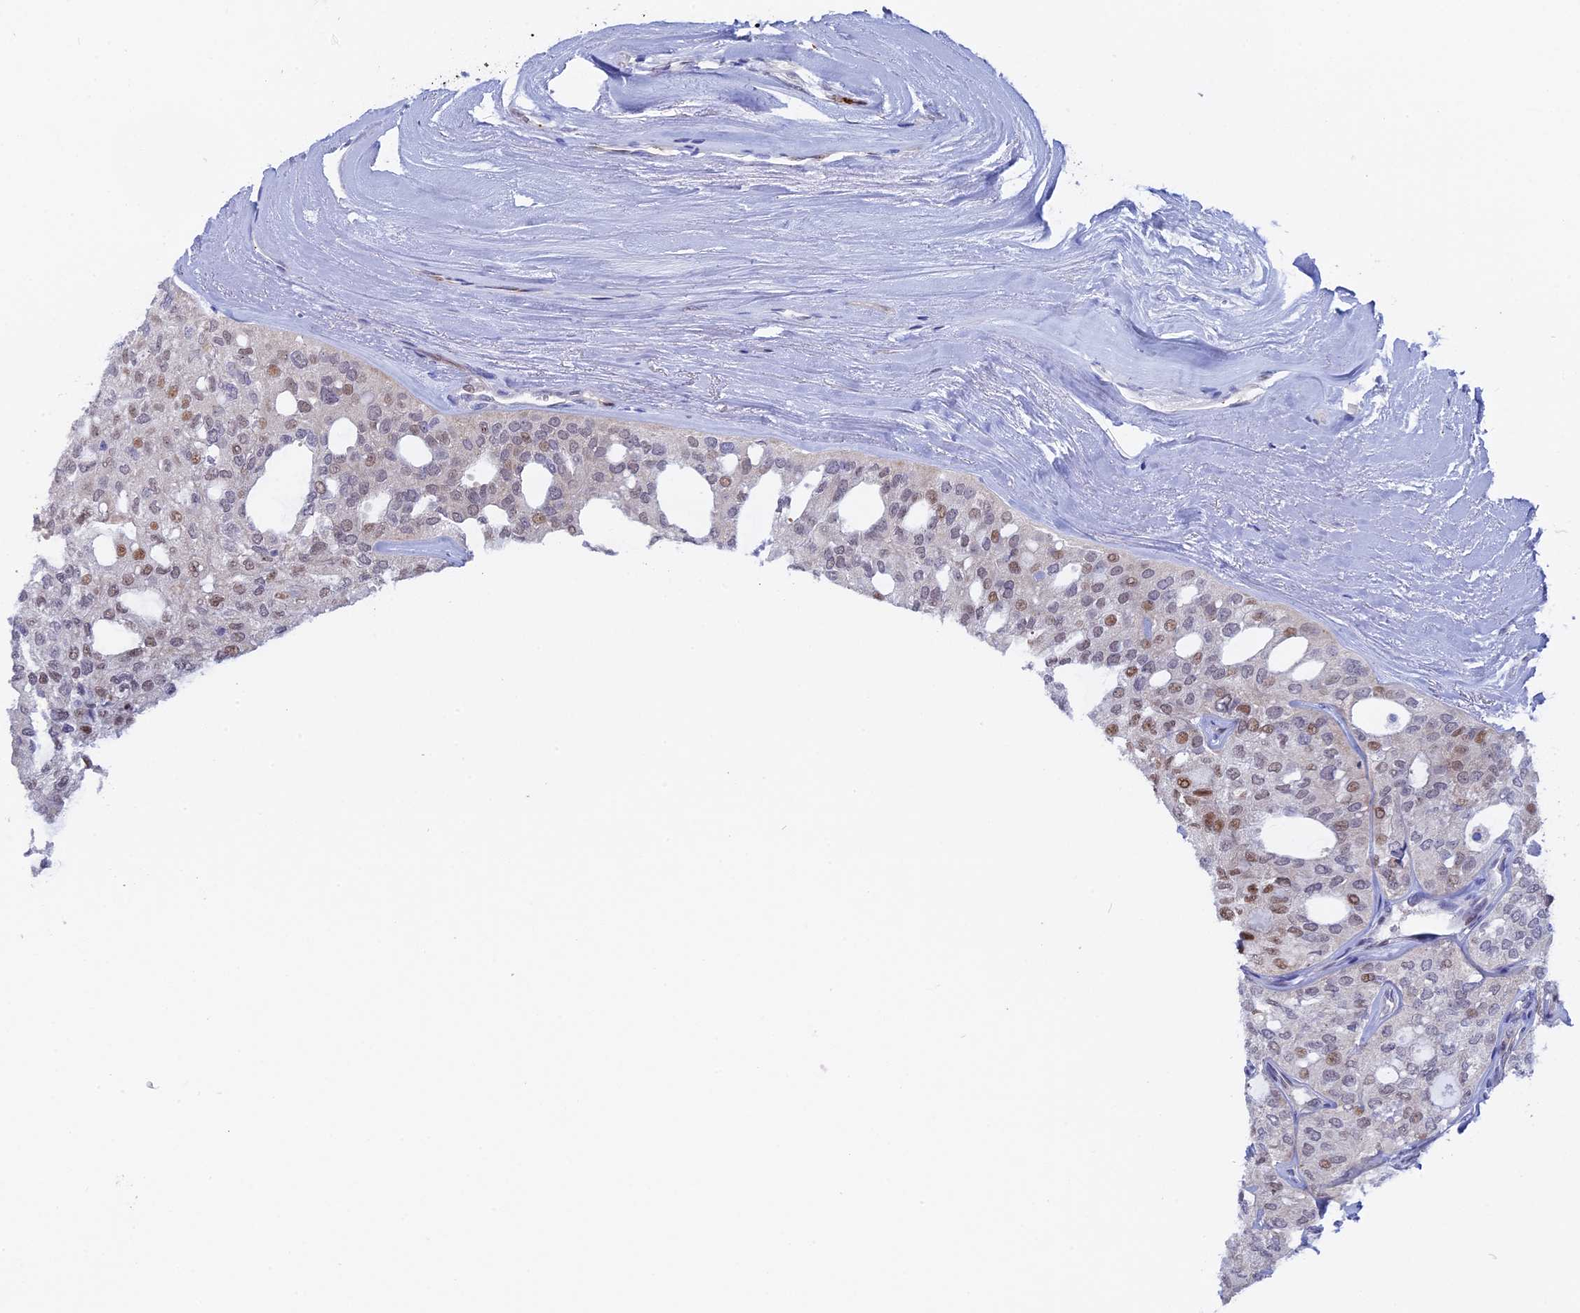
{"staining": {"intensity": "moderate", "quantity": "<25%", "location": "nuclear"}, "tissue": "thyroid cancer", "cell_type": "Tumor cells", "image_type": "cancer", "snomed": [{"axis": "morphology", "description": "Follicular adenoma carcinoma, NOS"}, {"axis": "topography", "description": "Thyroid gland"}], "caption": "Immunohistochemistry (IHC) (DAB) staining of thyroid cancer reveals moderate nuclear protein positivity in approximately <25% of tumor cells.", "gene": "SLC26A1", "patient": {"sex": "male", "age": 75}}